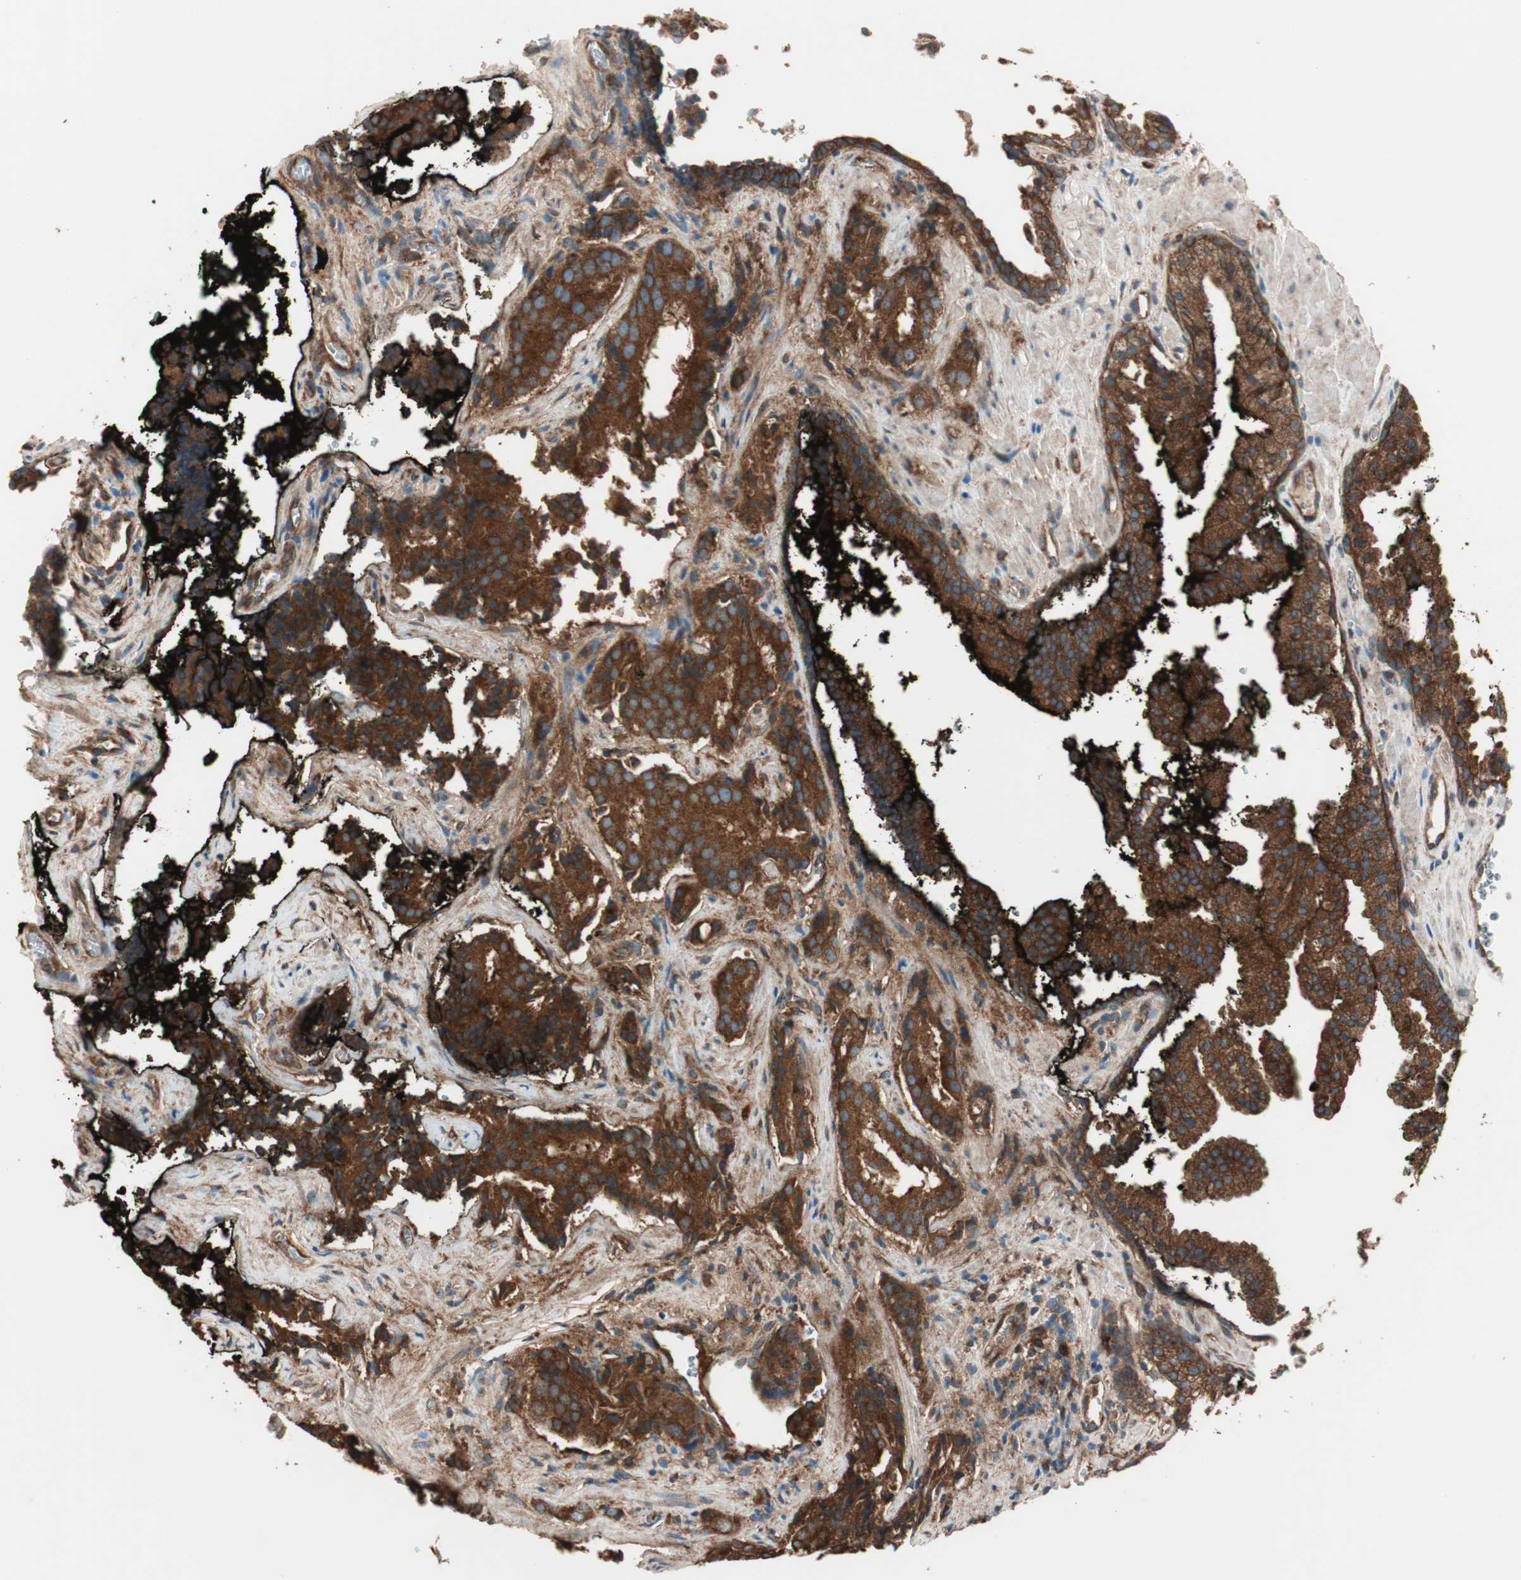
{"staining": {"intensity": "strong", "quantity": ">75%", "location": "cytoplasmic/membranous"}, "tissue": "prostate cancer", "cell_type": "Tumor cells", "image_type": "cancer", "snomed": [{"axis": "morphology", "description": "Adenocarcinoma, High grade"}, {"axis": "topography", "description": "Prostate"}], "caption": "Strong cytoplasmic/membranous positivity is seen in approximately >75% of tumor cells in prostate adenocarcinoma (high-grade).", "gene": "RAB5A", "patient": {"sex": "male", "age": 58}}